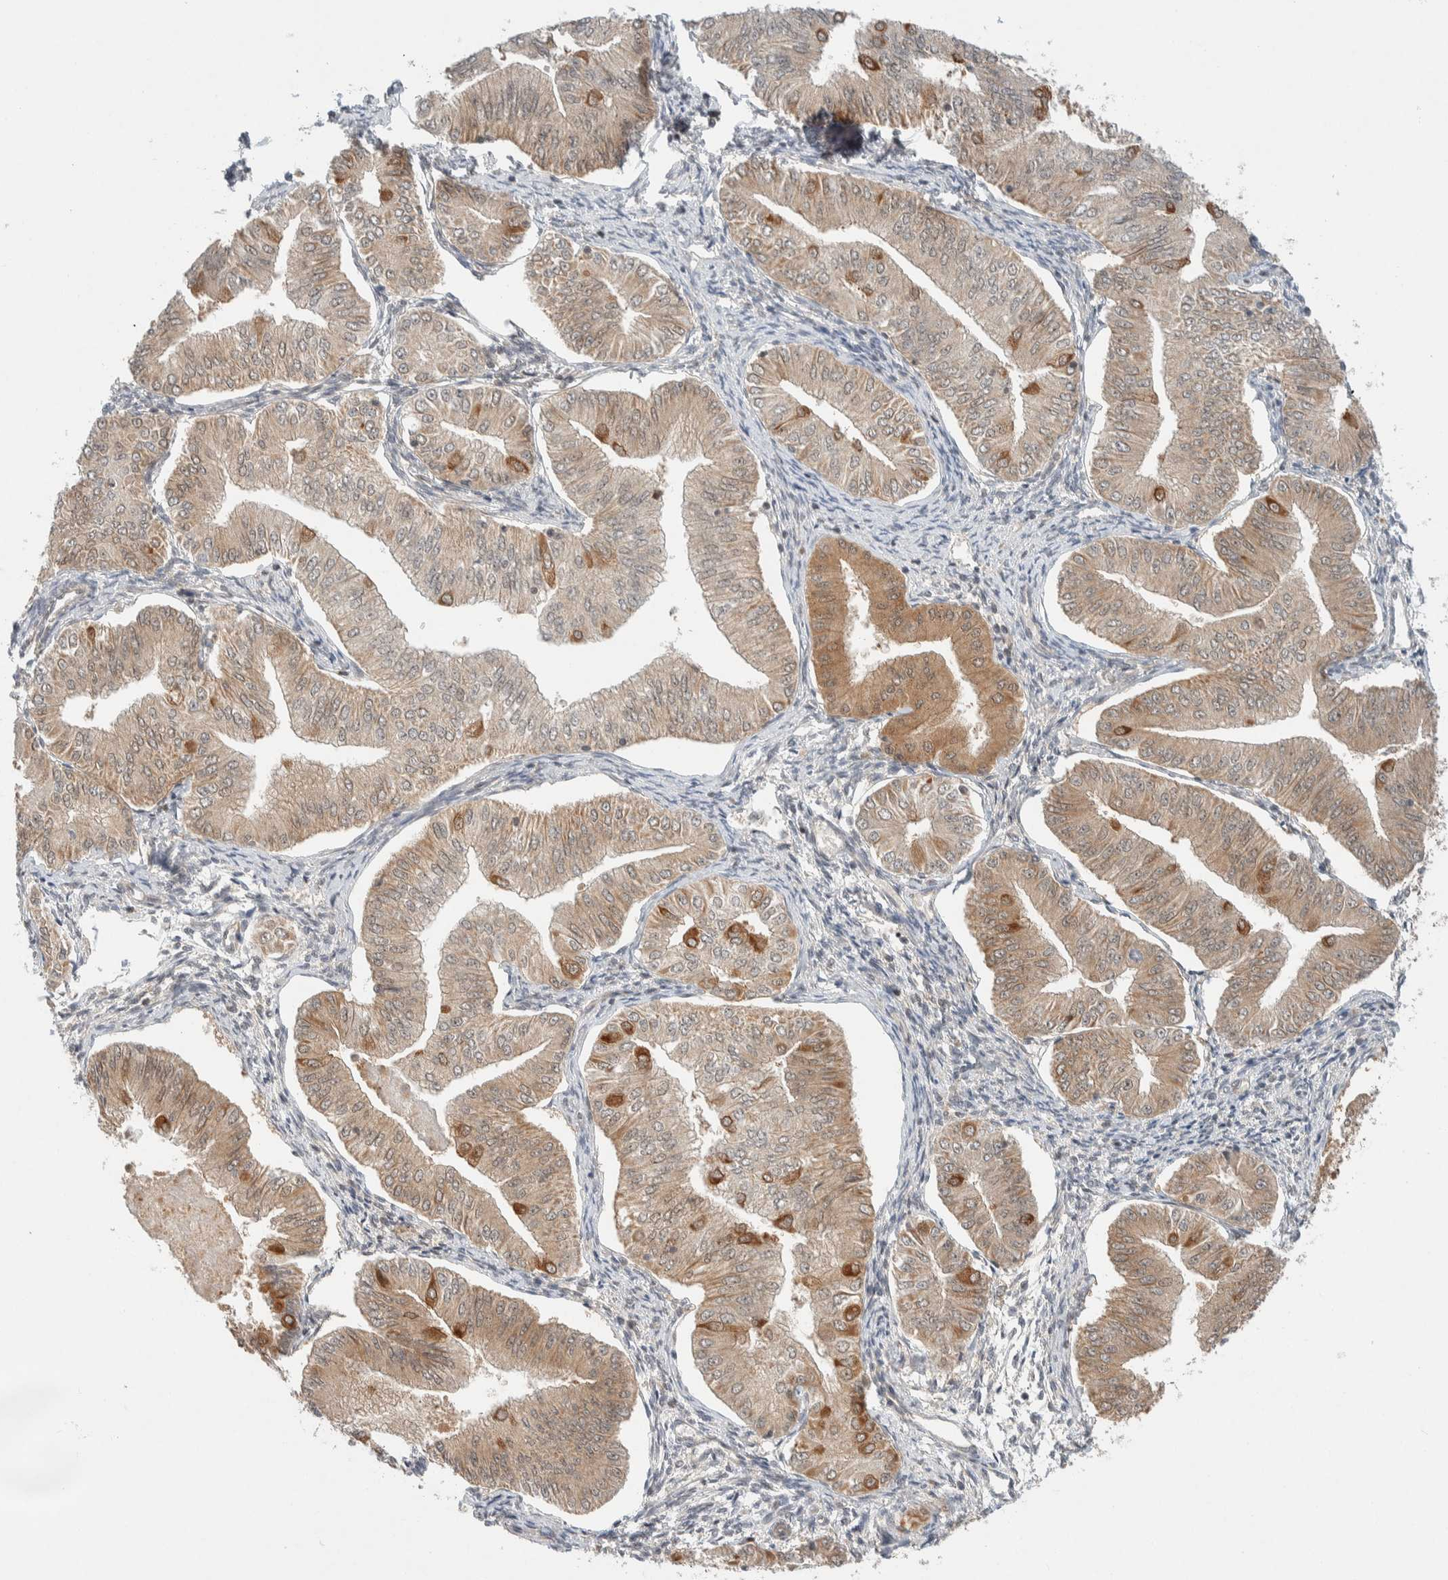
{"staining": {"intensity": "moderate", "quantity": ">75%", "location": "cytoplasmic/membranous"}, "tissue": "endometrial cancer", "cell_type": "Tumor cells", "image_type": "cancer", "snomed": [{"axis": "morphology", "description": "Normal tissue, NOS"}, {"axis": "morphology", "description": "Adenocarcinoma, NOS"}, {"axis": "topography", "description": "Endometrium"}], "caption": "There is medium levels of moderate cytoplasmic/membranous positivity in tumor cells of endometrial adenocarcinoma, as demonstrated by immunohistochemical staining (brown color).", "gene": "C8orf76", "patient": {"sex": "female", "age": 53}}